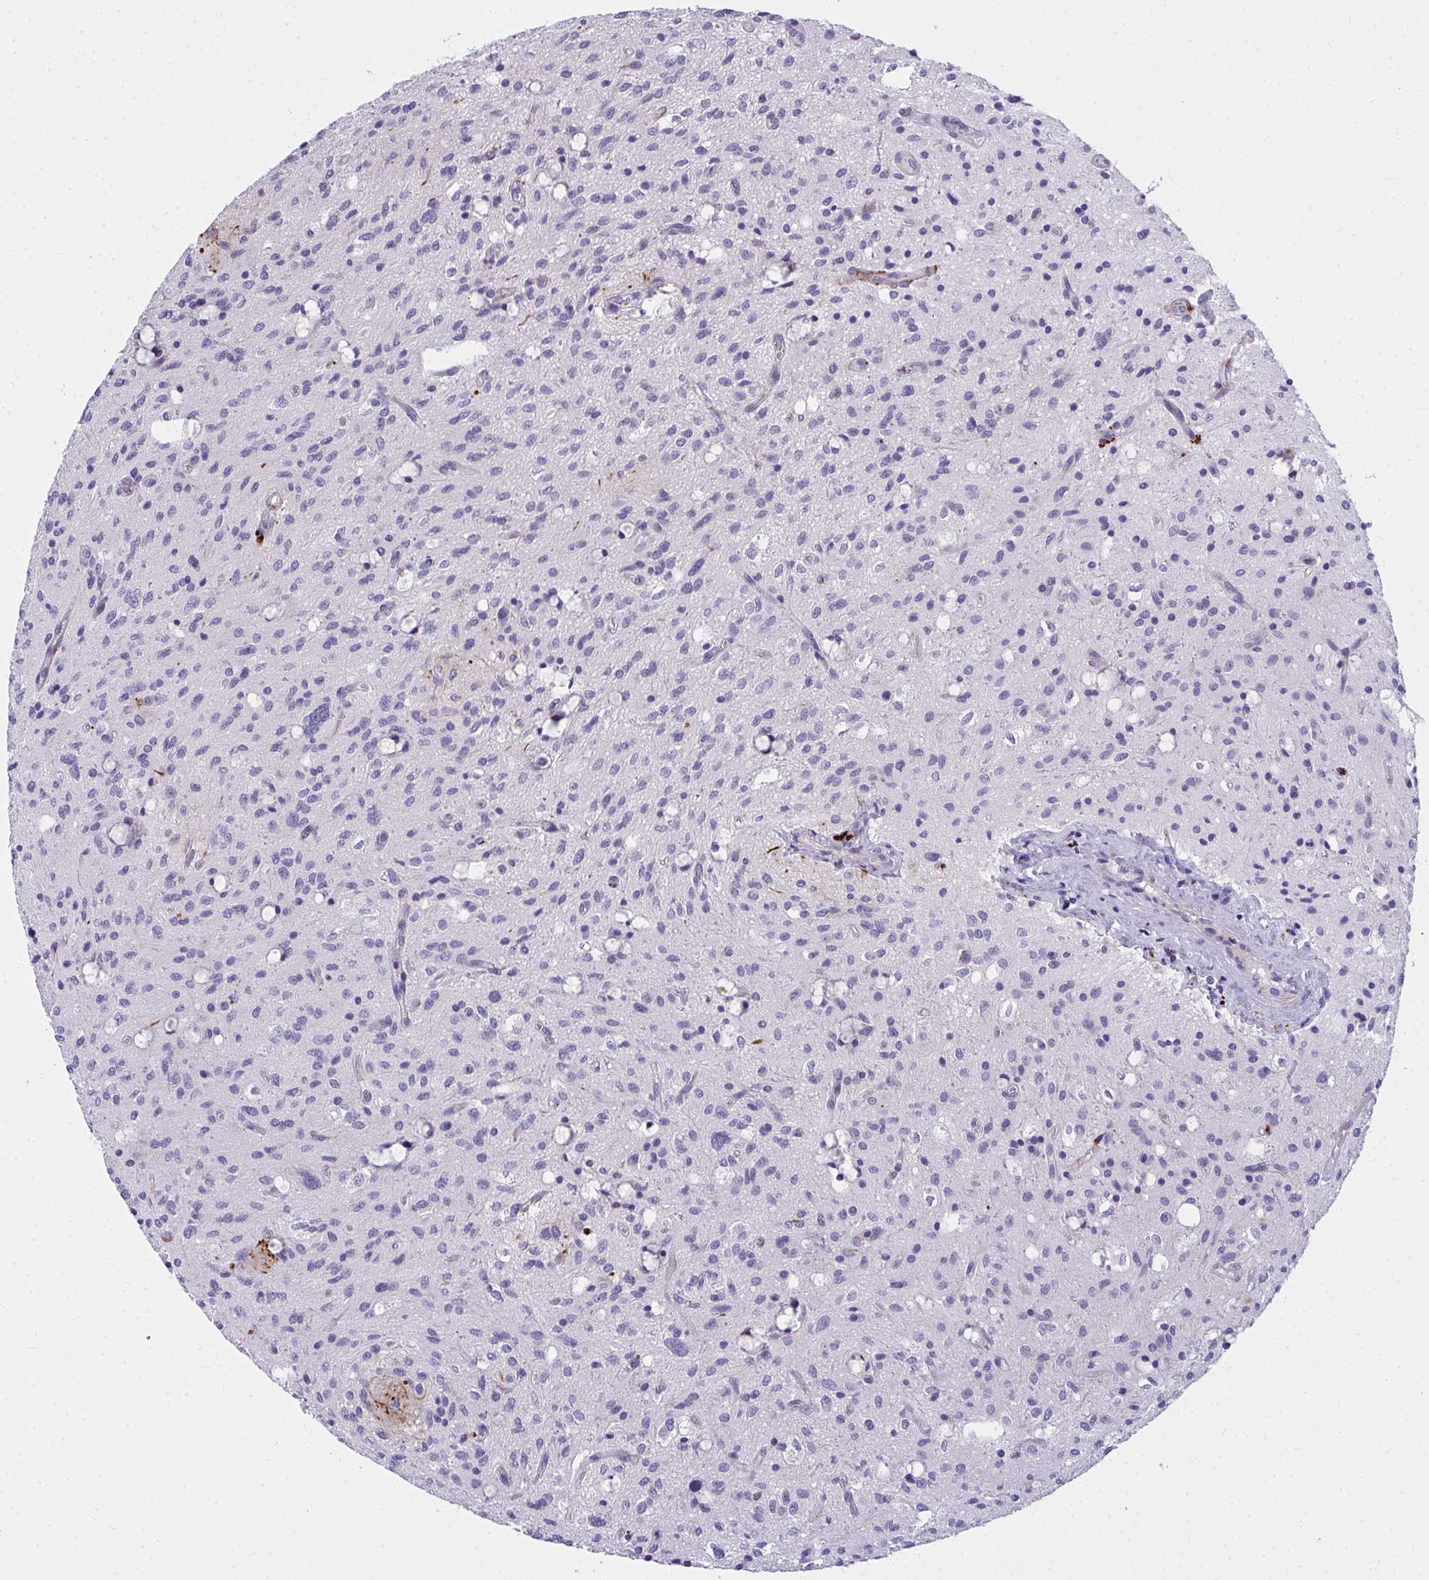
{"staining": {"intensity": "negative", "quantity": "none", "location": "none"}, "tissue": "glioma", "cell_type": "Tumor cells", "image_type": "cancer", "snomed": [{"axis": "morphology", "description": "Glioma, malignant, Low grade"}, {"axis": "topography", "description": "Brain"}], "caption": "This is a histopathology image of IHC staining of glioma, which shows no positivity in tumor cells.", "gene": "TSBP1", "patient": {"sex": "female", "age": 58}}